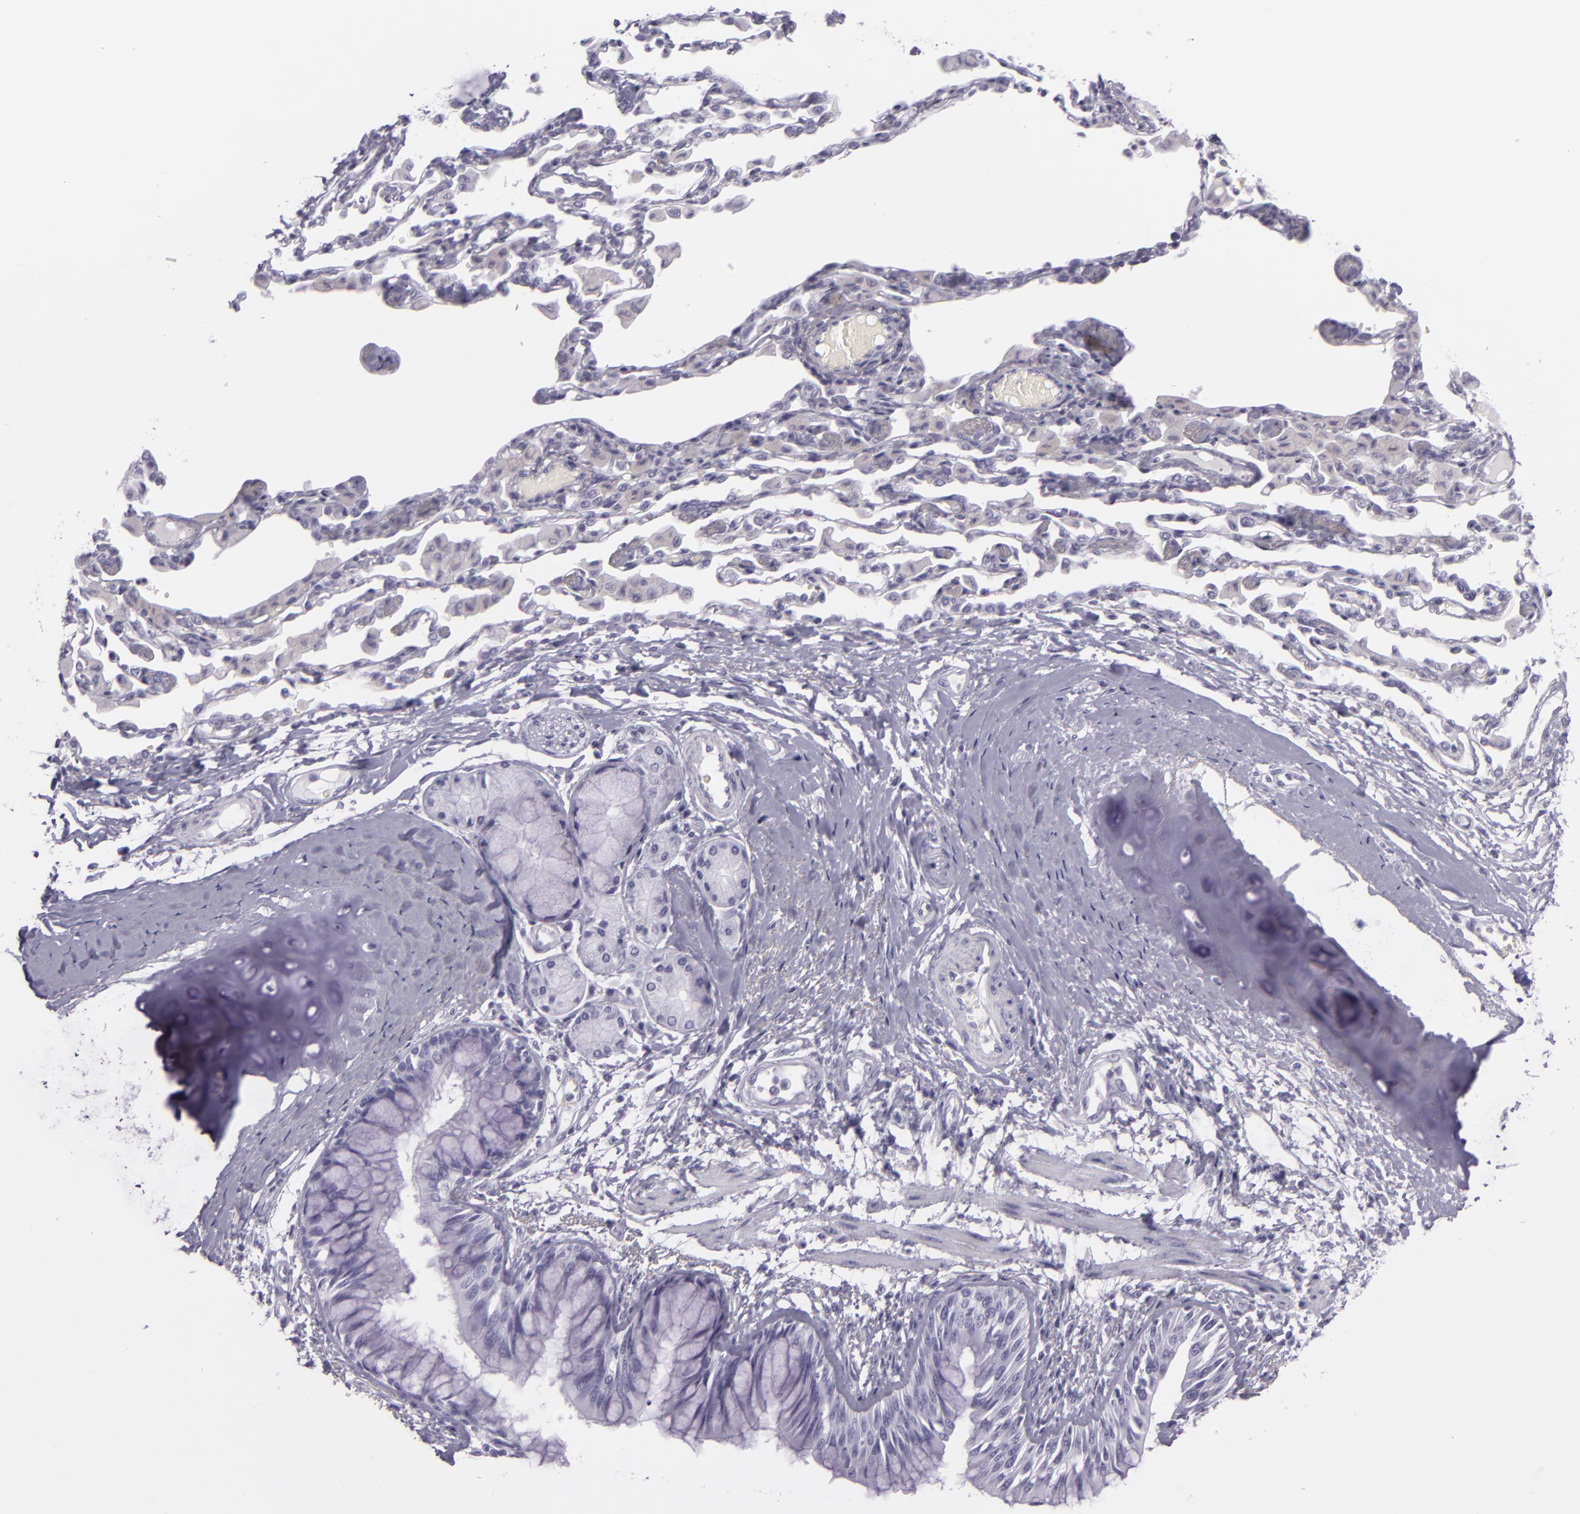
{"staining": {"intensity": "negative", "quantity": "none", "location": "none"}, "tissue": "bronchus", "cell_type": "Respiratory epithelial cells", "image_type": "normal", "snomed": [{"axis": "morphology", "description": "Normal tissue, NOS"}, {"axis": "topography", "description": "Cartilage tissue"}, {"axis": "topography", "description": "Bronchus"}, {"axis": "topography", "description": "Lung"}, {"axis": "topography", "description": "Peripheral nerve tissue"}], "caption": "Respiratory epithelial cells are negative for protein expression in normal human bronchus.", "gene": "MUC6", "patient": {"sex": "female", "age": 49}}